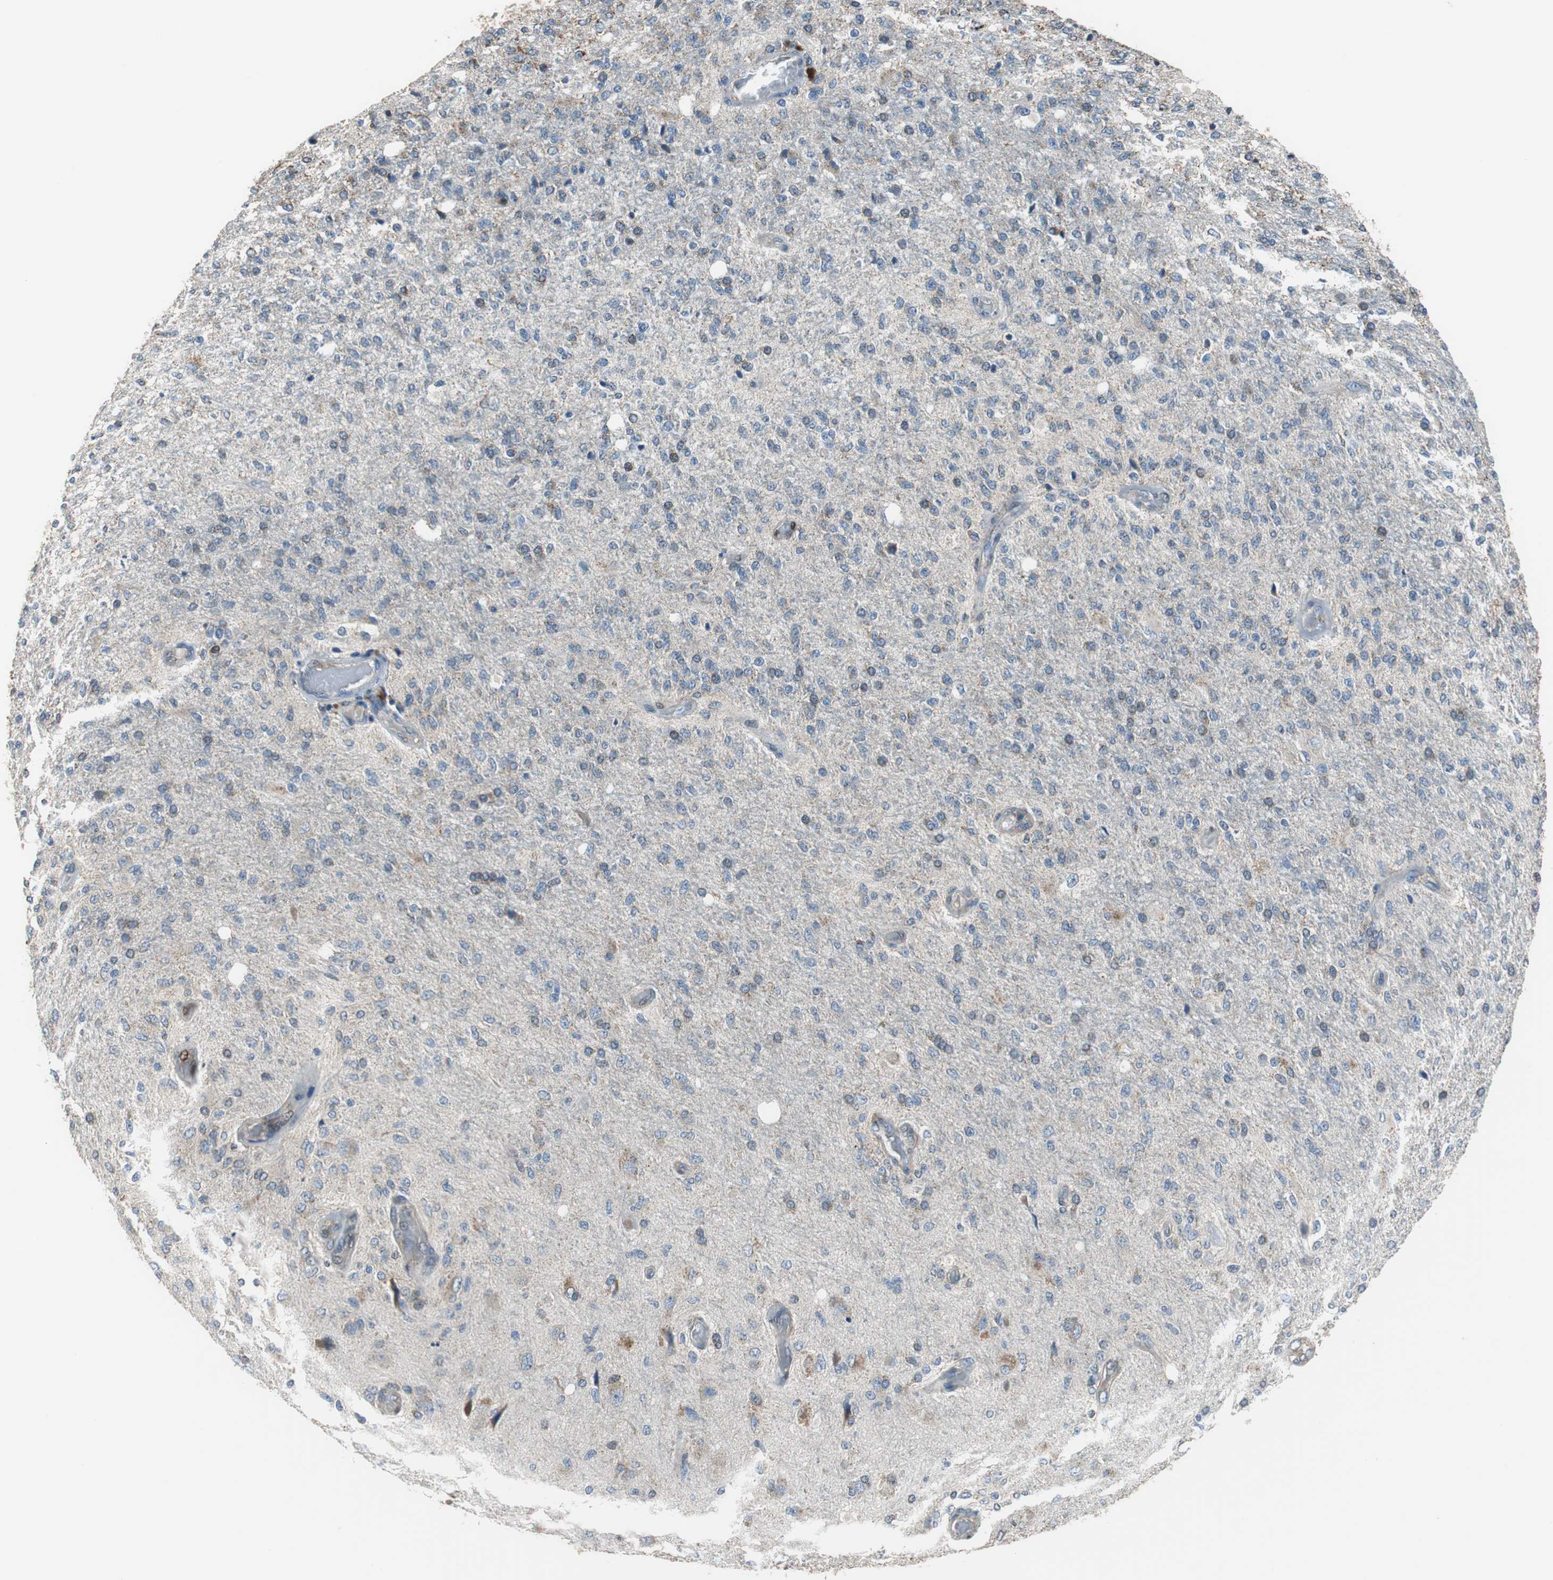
{"staining": {"intensity": "weak", "quantity": "25%-75%", "location": "cytoplasmic/membranous"}, "tissue": "glioma", "cell_type": "Tumor cells", "image_type": "cancer", "snomed": [{"axis": "morphology", "description": "Normal tissue, NOS"}, {"axis": "morphology", "description": "Glioma, malignant, High grade"}, {"axis": "topography", "description": "Cerebral cortex"}], "caption": "The histopathology image shows staining of malignant glioma (high-grade), revealing weak cytoplasmic/membranous protein expression (brown color) within tumor cells.", "gene": "PI4KB", "patient": {"sex": "male", "age": 77}}